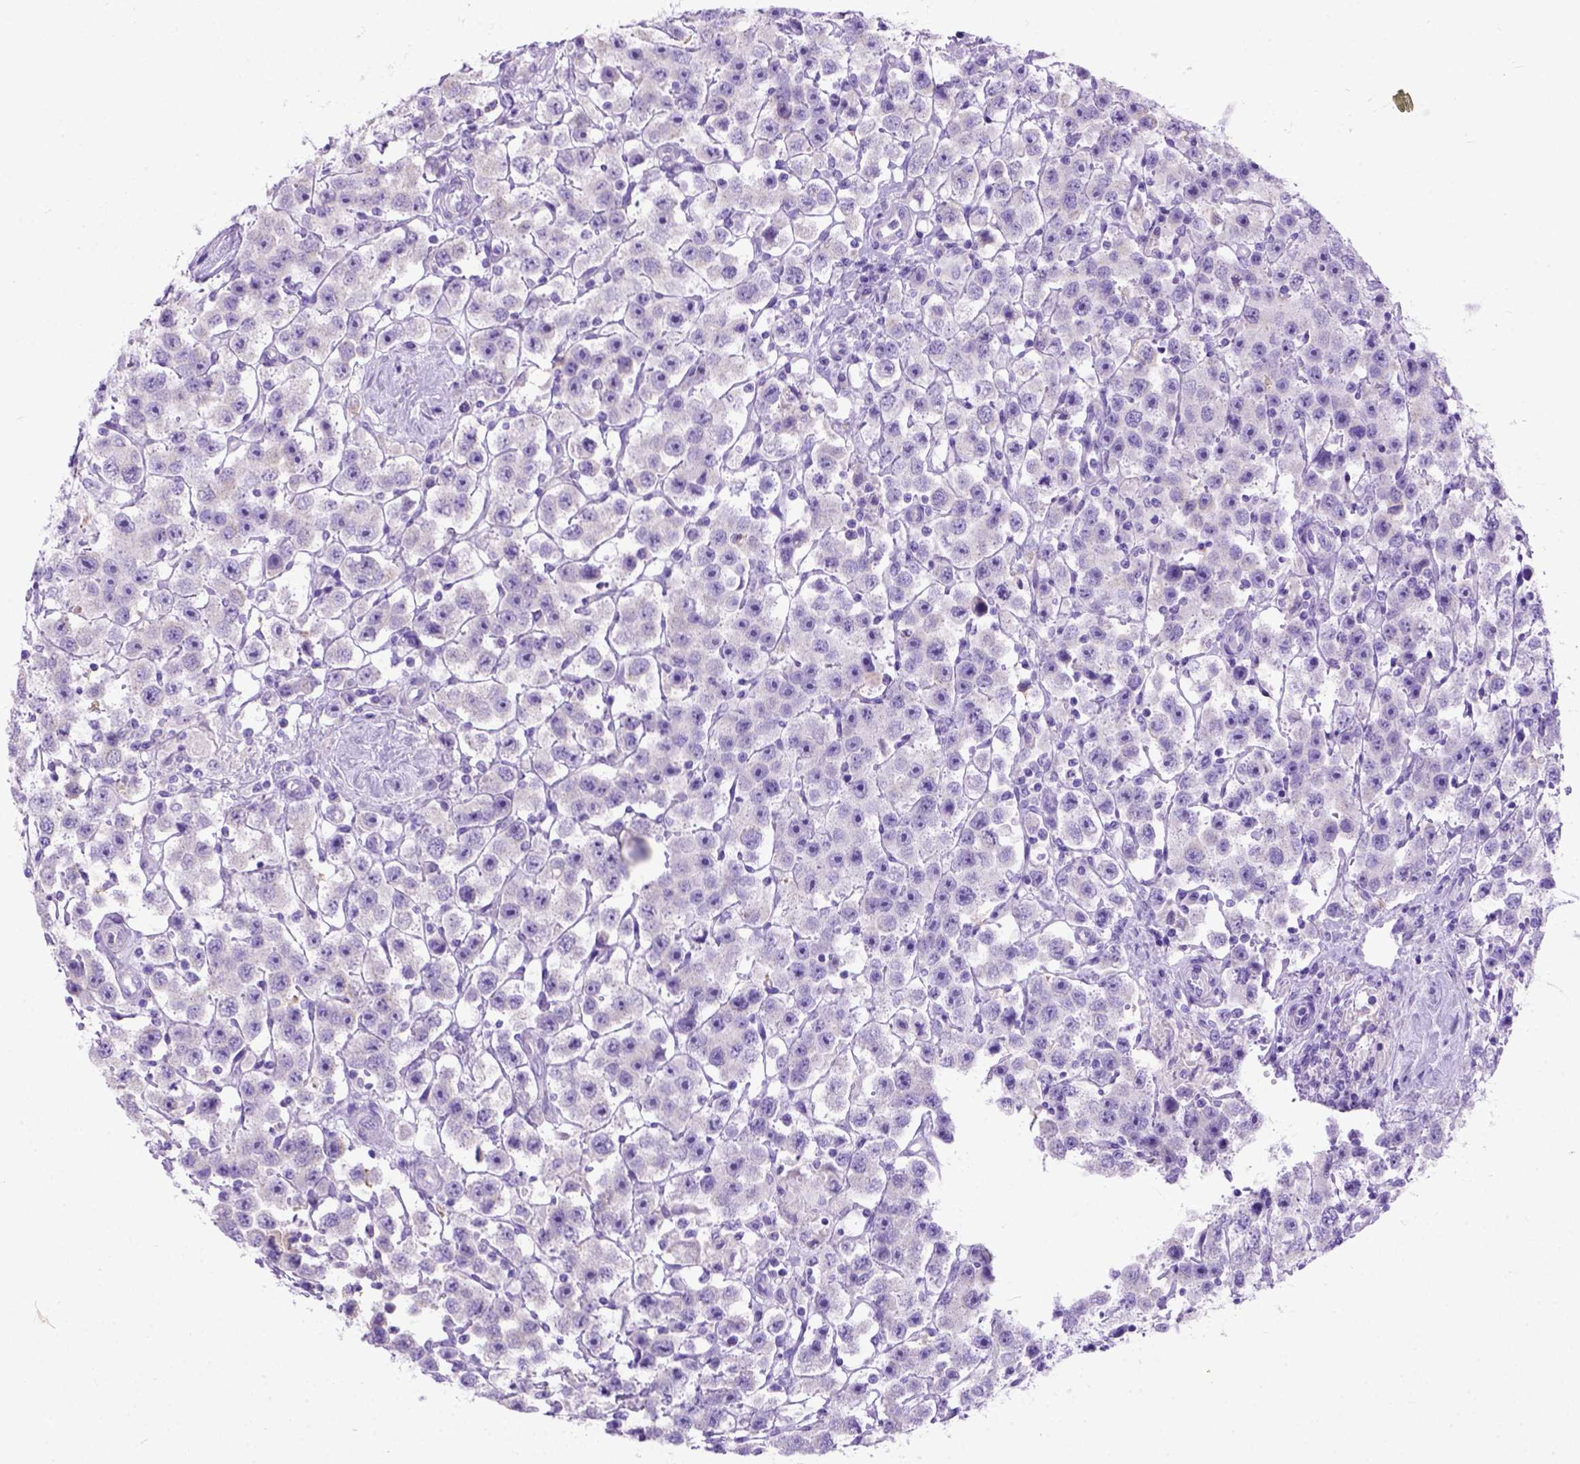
{"staining": {"intensity": "negative", "quantity": "none", "location": "none"}, "tissue": "testis cancer", "cell_type": "Tumor cells", "image_type": "cancer", "snomed": [{"axis": "morphology", "description": "Seminoma, NOS"}, {"axis": "topography", "description": "Testis"}], "caption": "DAB (3,3'-diaminobenzidine) immunohistochemical staining of testis cancer (seminoma) displays no significant staining in tumor cells. (Immunohistochemistry (ihc), brightfield microscopy, high magnification).", "gene": "ODAD3", "patient": {"sex": "male", "age": 45}}